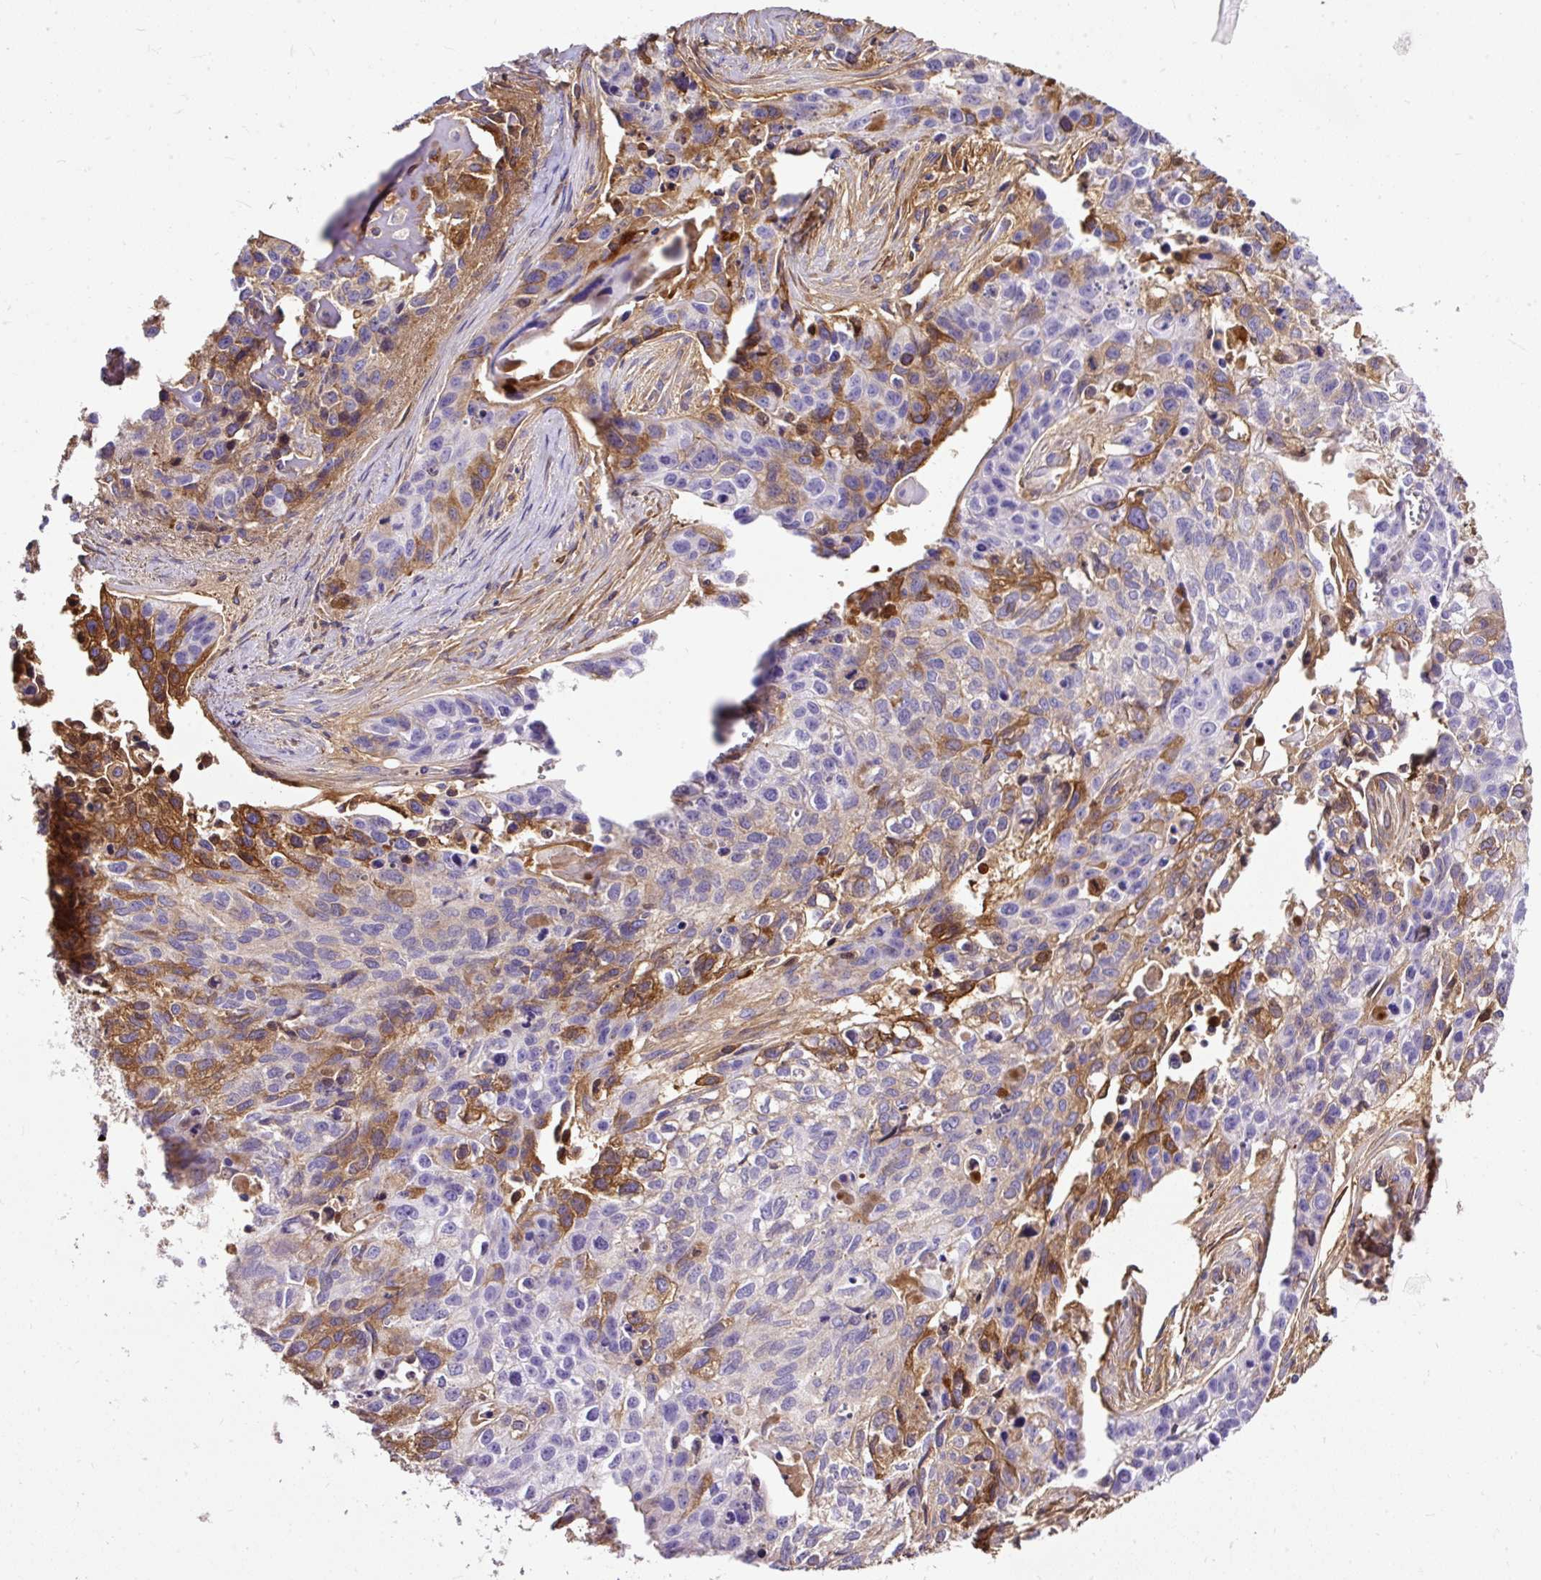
{"staining": {"intensity": "moderate", "quantity": "<25%", "location": "cytoplasmic/membranous"}, "tissue": "lung cancer", "cell_type": "Tumor cells", "image_type": "cancer", "snomed": [{"axis": "morphology", "description": "Squamous cell carcinoma, NOS"}, {"axis": "topography", "description": "Lung"}], "caption": "Immunohistochemical staining of human lung cancer (squamous cell carcinoma) displays moderate cytoplasmic/membranous protein expression in about <25% of tumor cells.", "gene": "CLEC3B", "patient": {"sex": "male", "age": 74}}